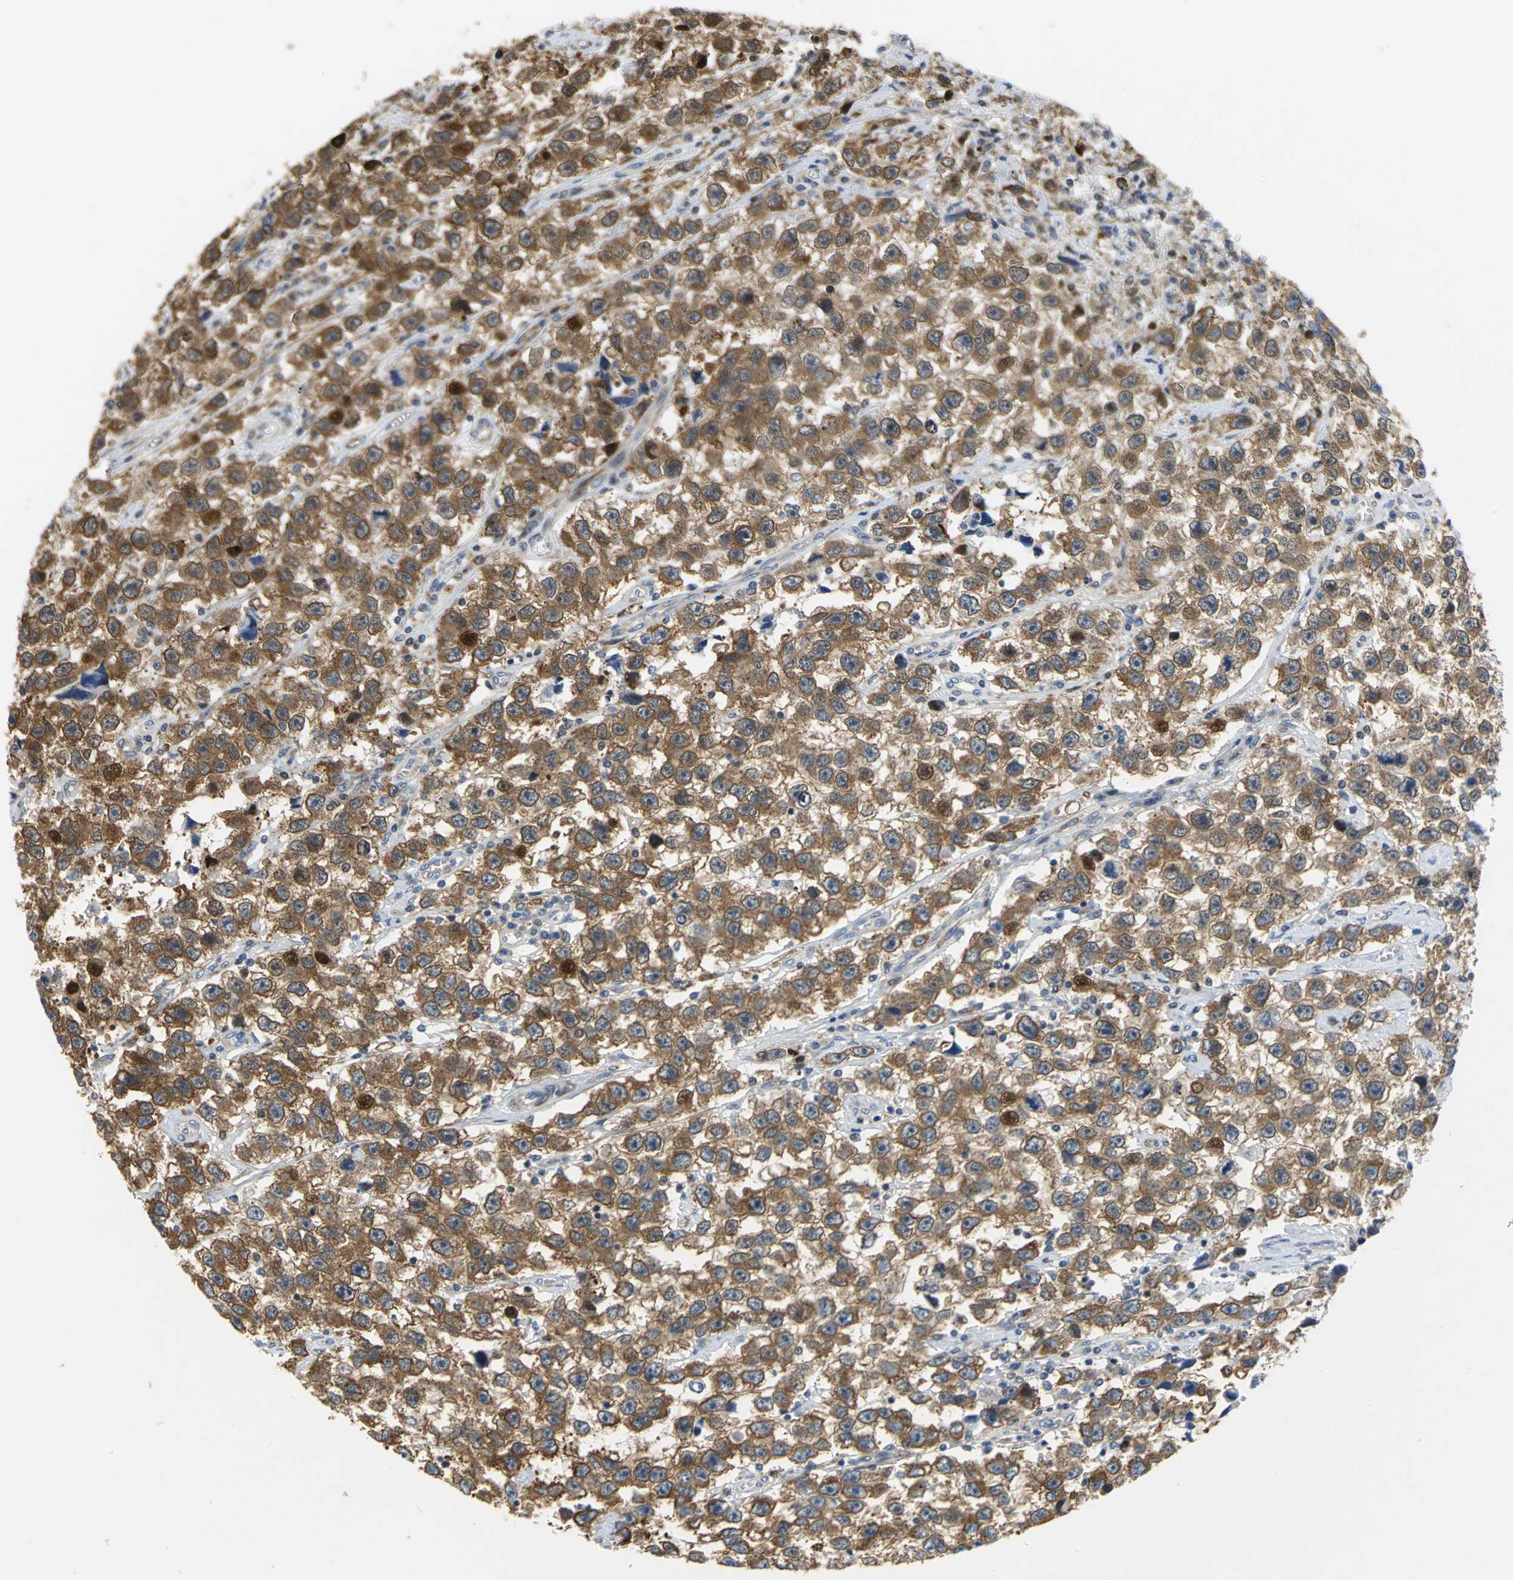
{"staining": {"intensity": "moderate", "quantity": ">75%", "location": "cytoplasmic/membranous"}, "tissue": "testis cancer", "cell_type": "Tumor cells", "image_type": "cancer", "snomed": [{"axis": "morphology", "description": "Seminoma, NOS"}, {"axis": "topography", "description": "Testis"}], "caption": "Protein staining of testis cancer tissue displays moderate cytoplasmic/membranous positivity in about >75% of tumor cells. The staining was performed using DAB (3,3'-diaminobenzidine) to visualize the protein expression in brown, while the nuclei were stained in blue with hematoxylin (Magnification: 20x).", "gene": "YBX1", "patient": {"sex": "male", "age": 33}}